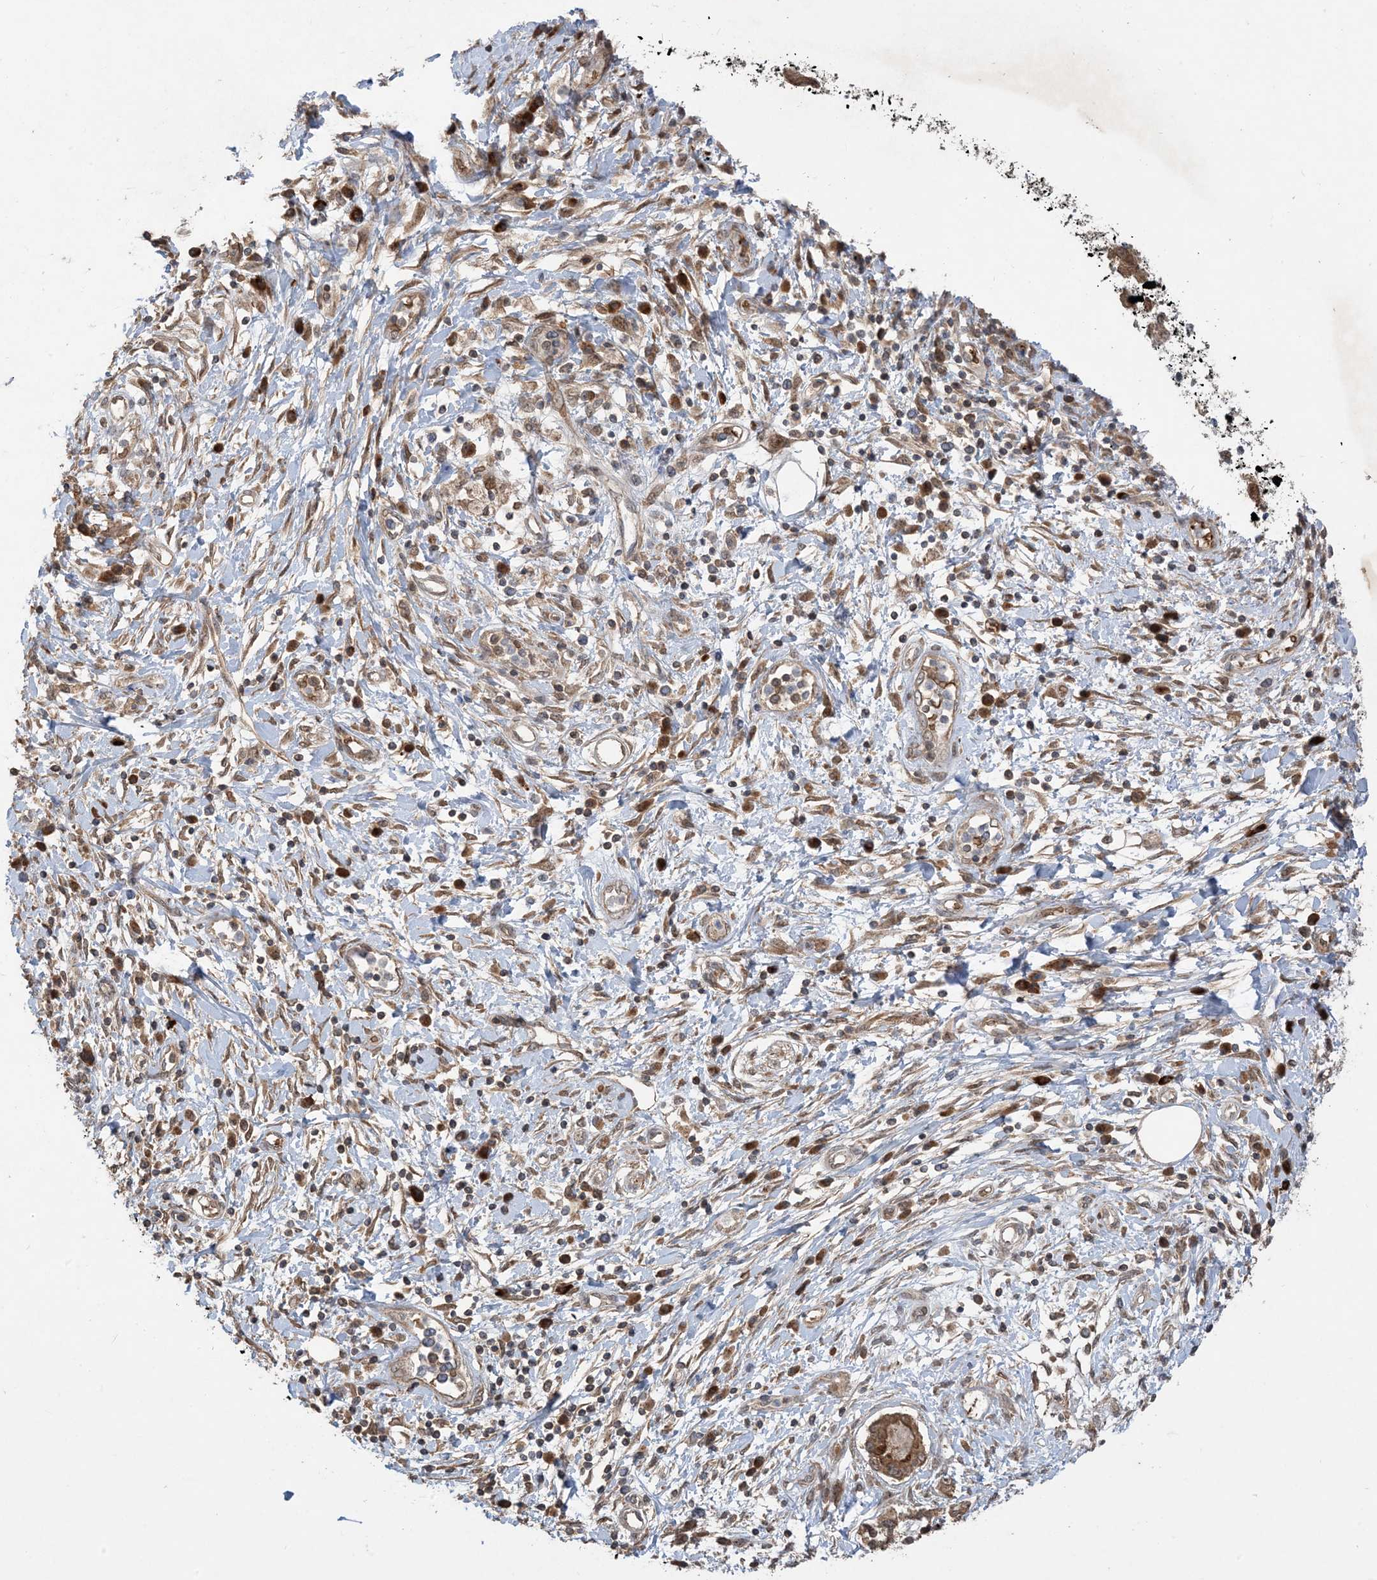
{"staining": {"intensity": "moderate", "quantity": ">75%", "location": "cytoplasmic/membranous"}, "tissue": "pancreatic cancer", "cell_type": "Tumor cells", "image_type": "cancer", "snomed": [{"axis": "morphology", "description": "Adenocarcinoma, NOS"}, {"axis": "topography", "description": "Pancreas"}], "caption": "Pancreatic cancer (adenocarcinoma) stained with immunohistochemistry (IHC) shows moderate cytoplasmic/membranous positivity in about >75% of tumor cells.", "gene": "PUSL1", "patient": {"sex": "female", "age": 56}}